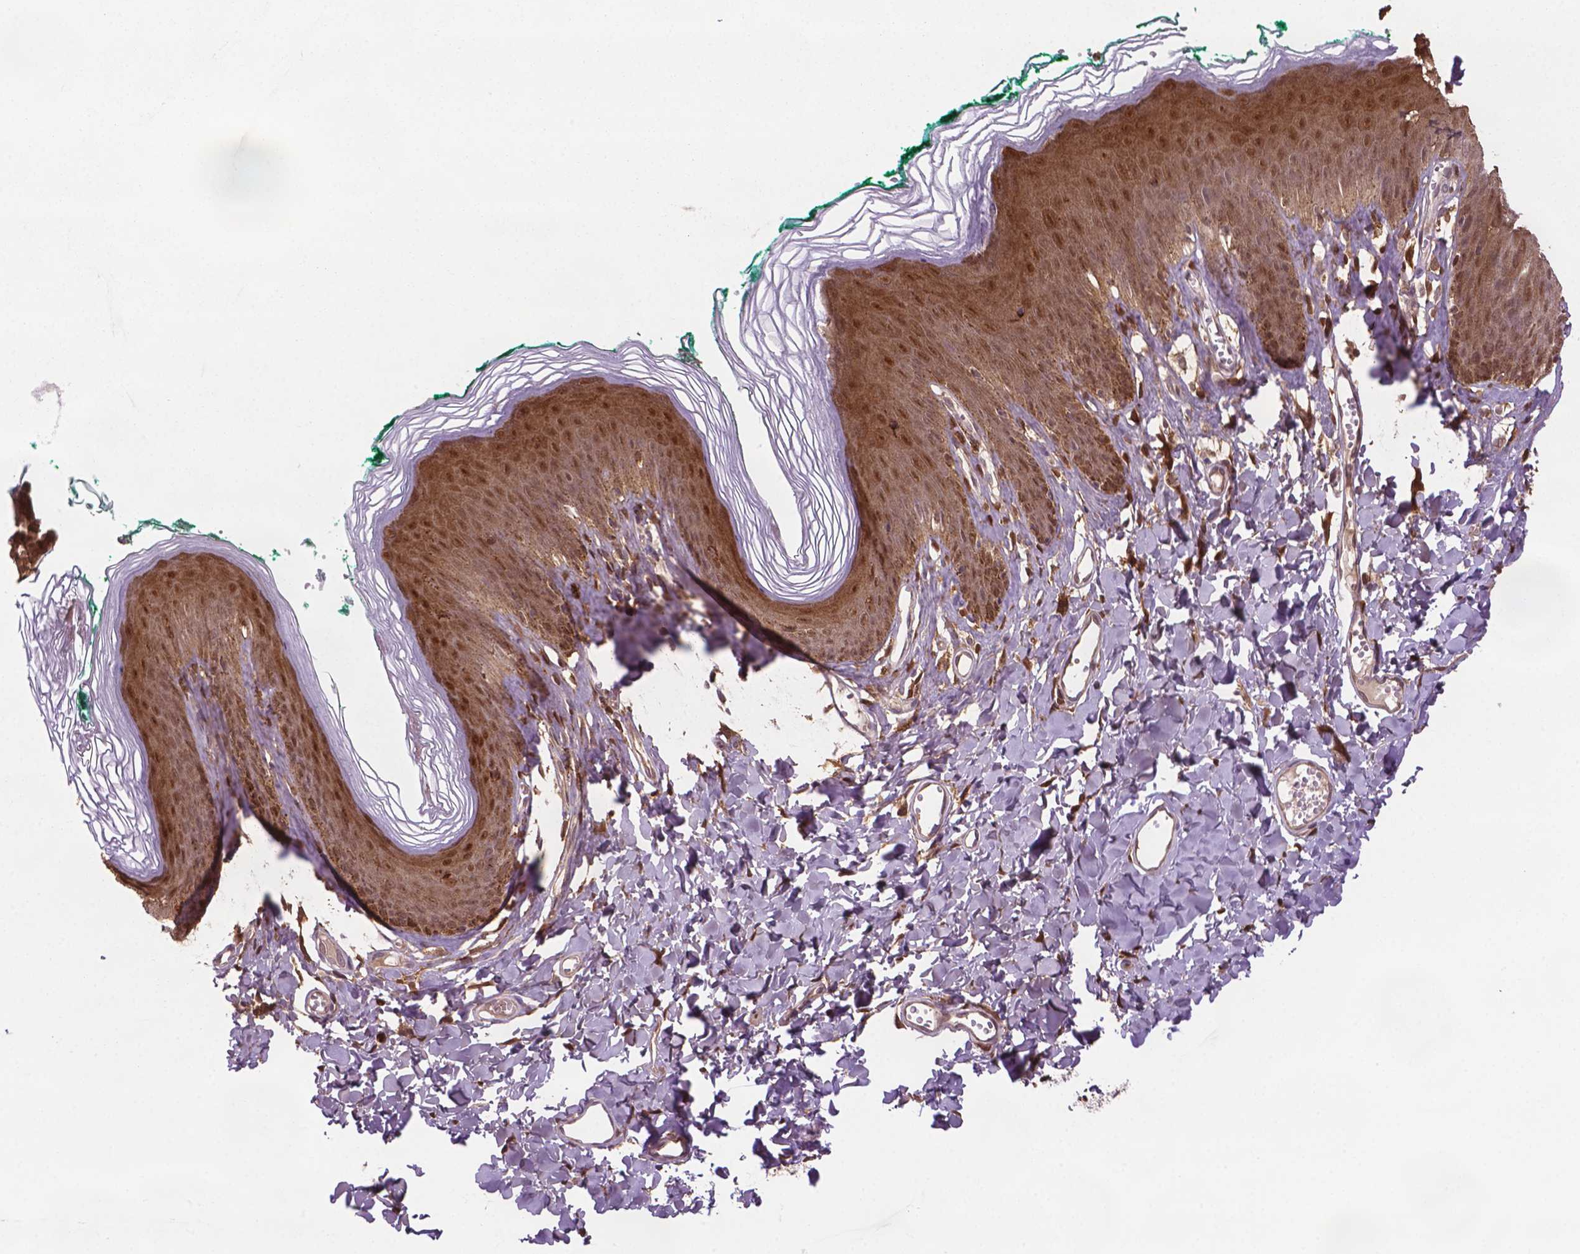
{"staining": {"intensity": "moderate", "quantity": ">75%", "location": "cytoplasmic/membranous"}, "tissue": "skin", "cell_type": "Epidermal cells", "image_type": "normal", "snomed": [{"axis": "morphology", "description": "Normal tissue, NOS"}, {"axis": "topography", "description": "Vulva"}, {"axis": "topography", "description": "Peripheral nerve tissue"}], "caption": "Immunohistochemistry (IHC) histopathology image of normal skin: skin stained using immunohistochemistry (IHC) exhibits medium levels of moderate protein expression localized specifically in the cytoplasmic/membranous of epidermal cells, appearing as a cytoplasmic/membranous brown color.", "gene": "PLIN3", "patient": {"sex": "female", "age": 66}}